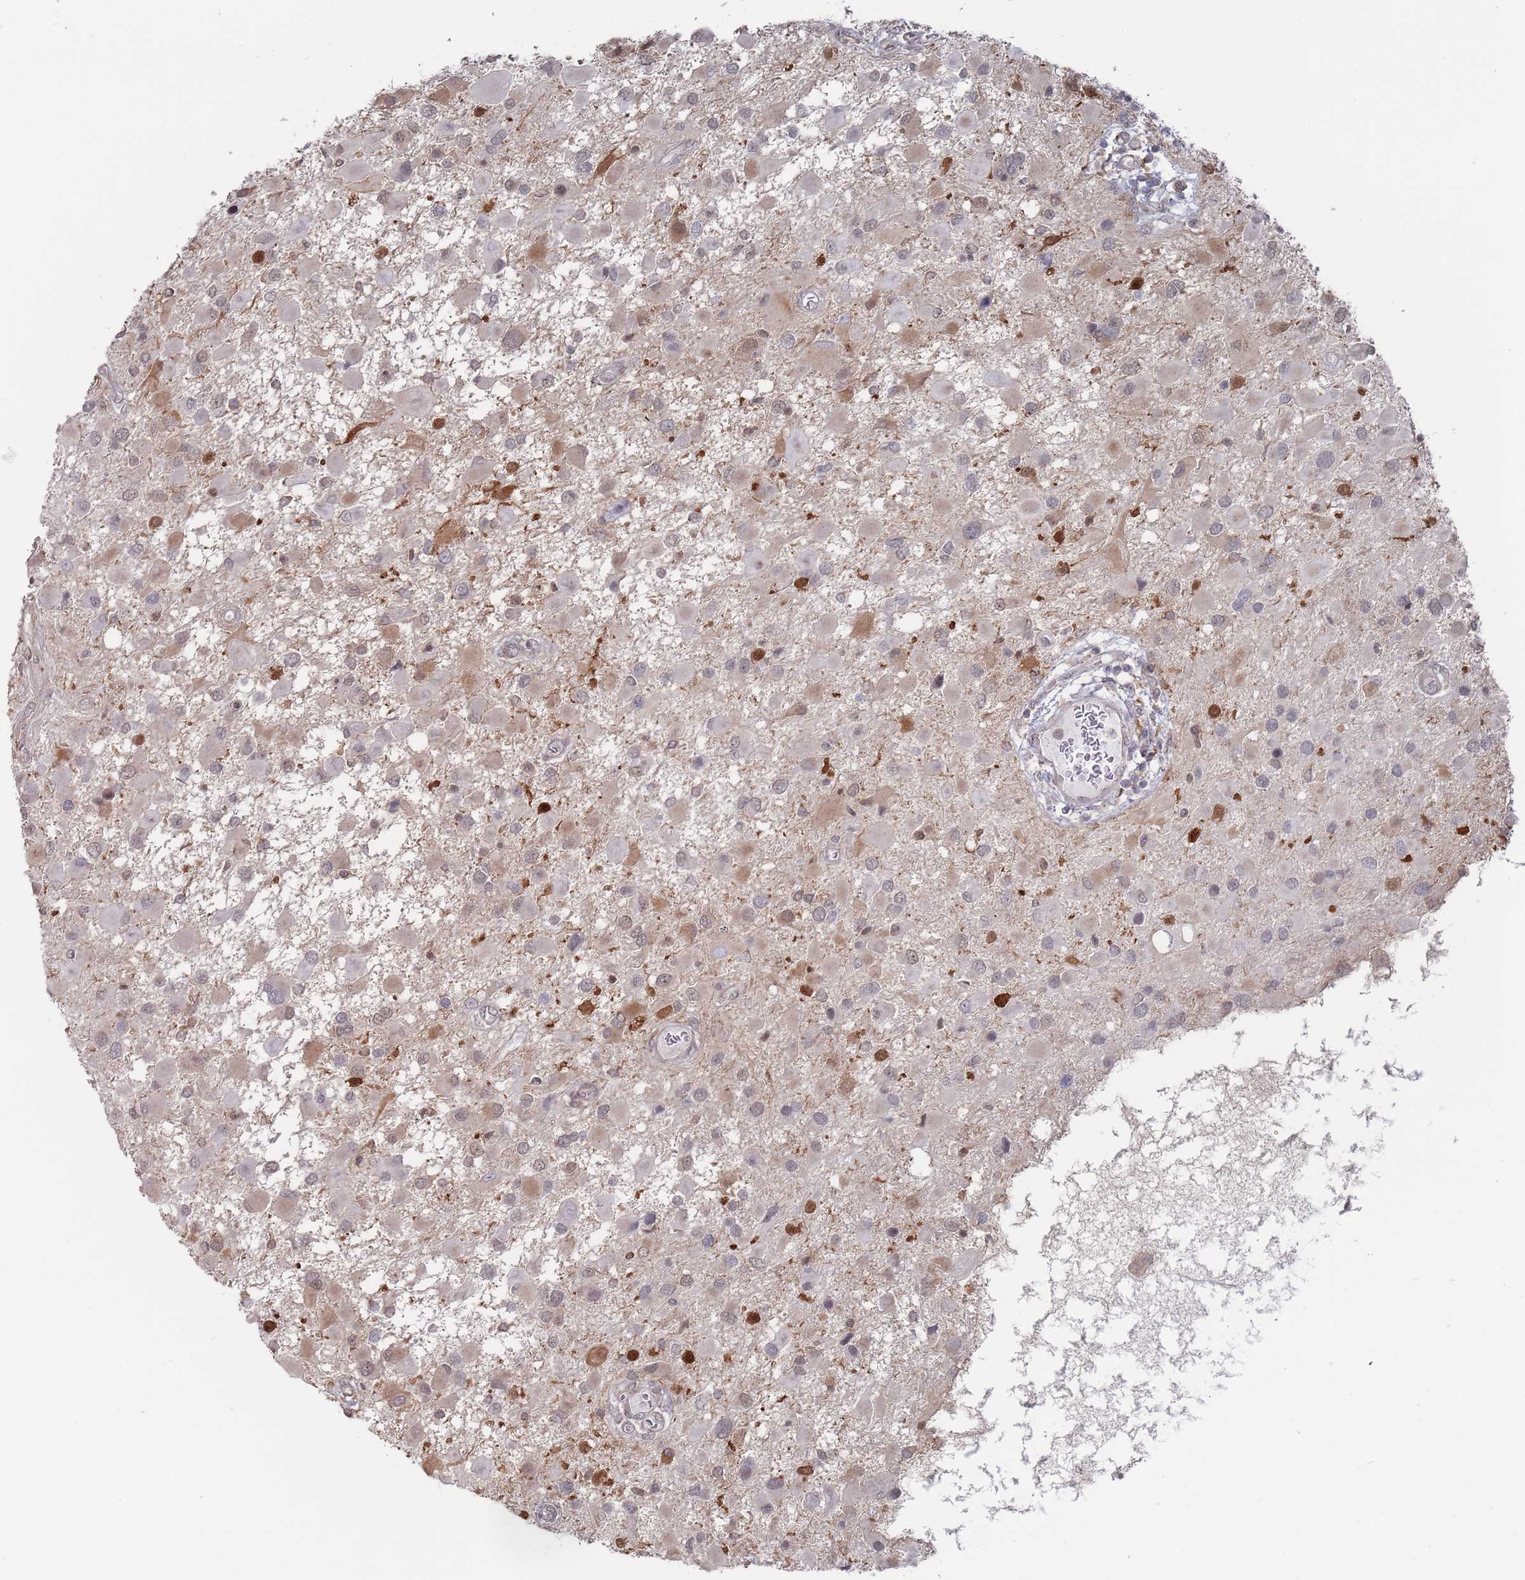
{"staining": {"intensity": "moderate", "quantity": "<25%", "location": "cytoplasmic/membranous"}, "tissue": "glioma", "cell_type": "Tumor cells", "image_type": "cancer", "snomed": [{"axis": "morphology", "description": "Glioma, malignant, High grade"}, {"axis": "topography", "description": "Brain"}], "caption": "Immunohistochemical staining of glioma shows low levels of moderate cytoplasmic/membranous protein staining in about <25% of tumor cells.", "gene": "DGKD", "patient": {"sex": "male", "age": 53}}